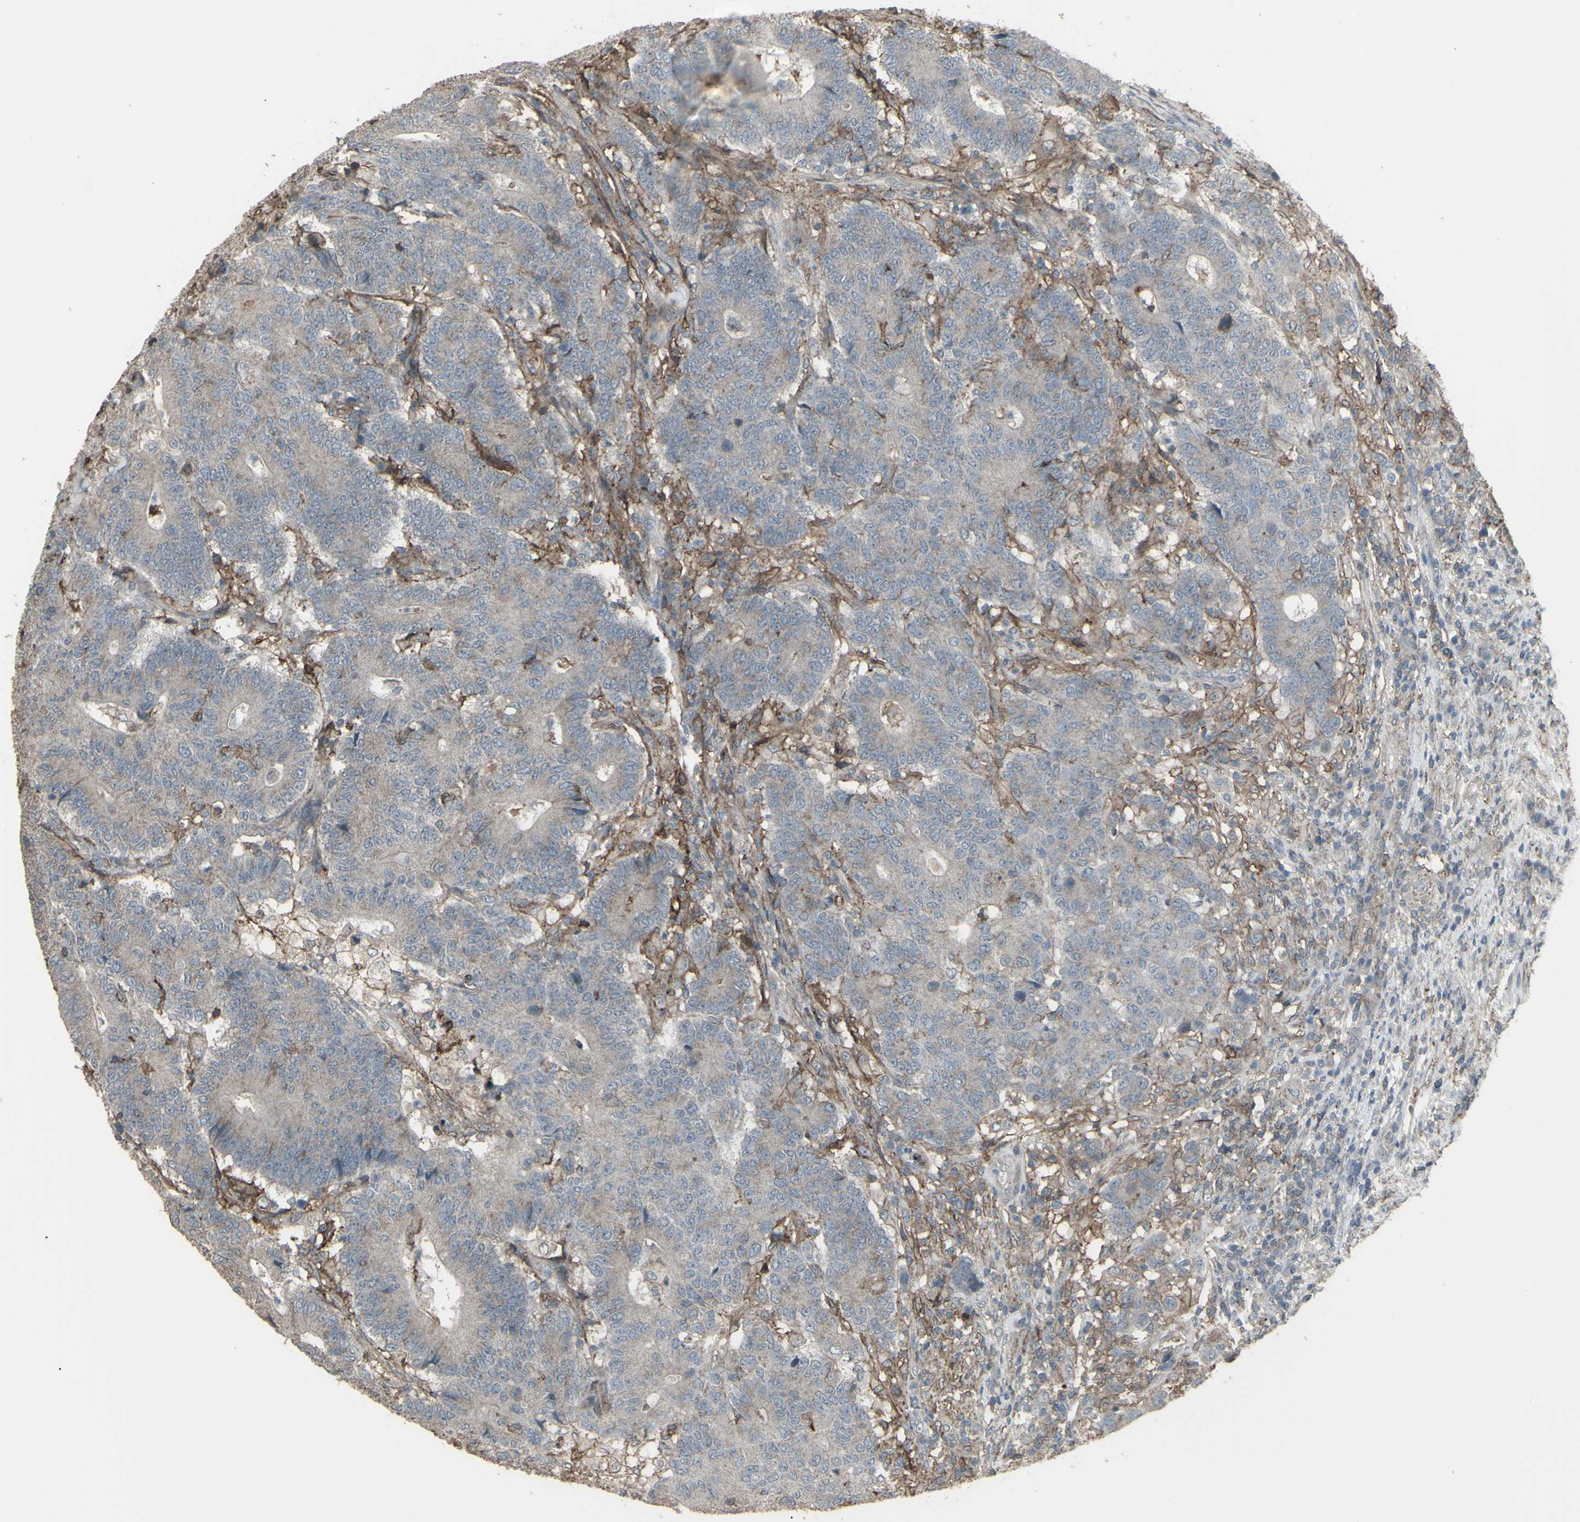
{"staining": {"intensity": "weak", "quantity": ">75%", "location": "cytoplasmic/membranous"}, "tissue": "colorectal cancer", "cell_type": "Tumor cells", "image_type": "cancer", "snomed": [{"axis": "morphology", "description": "Normal tissue, NOS"}, {"axis": "morphology", "description": "Adenocarcinoma, NOS"}, {"axis": "topography", "description": "Colon"}], "caption": "Approximately >75% of tumor cells in colorectal adenocarcinoma reveal weak cytoplasmic/membranous protein expression as visualized by brown immunohistochemical staining.", "gene": "SMO", "patient": {"sex": "female", "age": 75}}